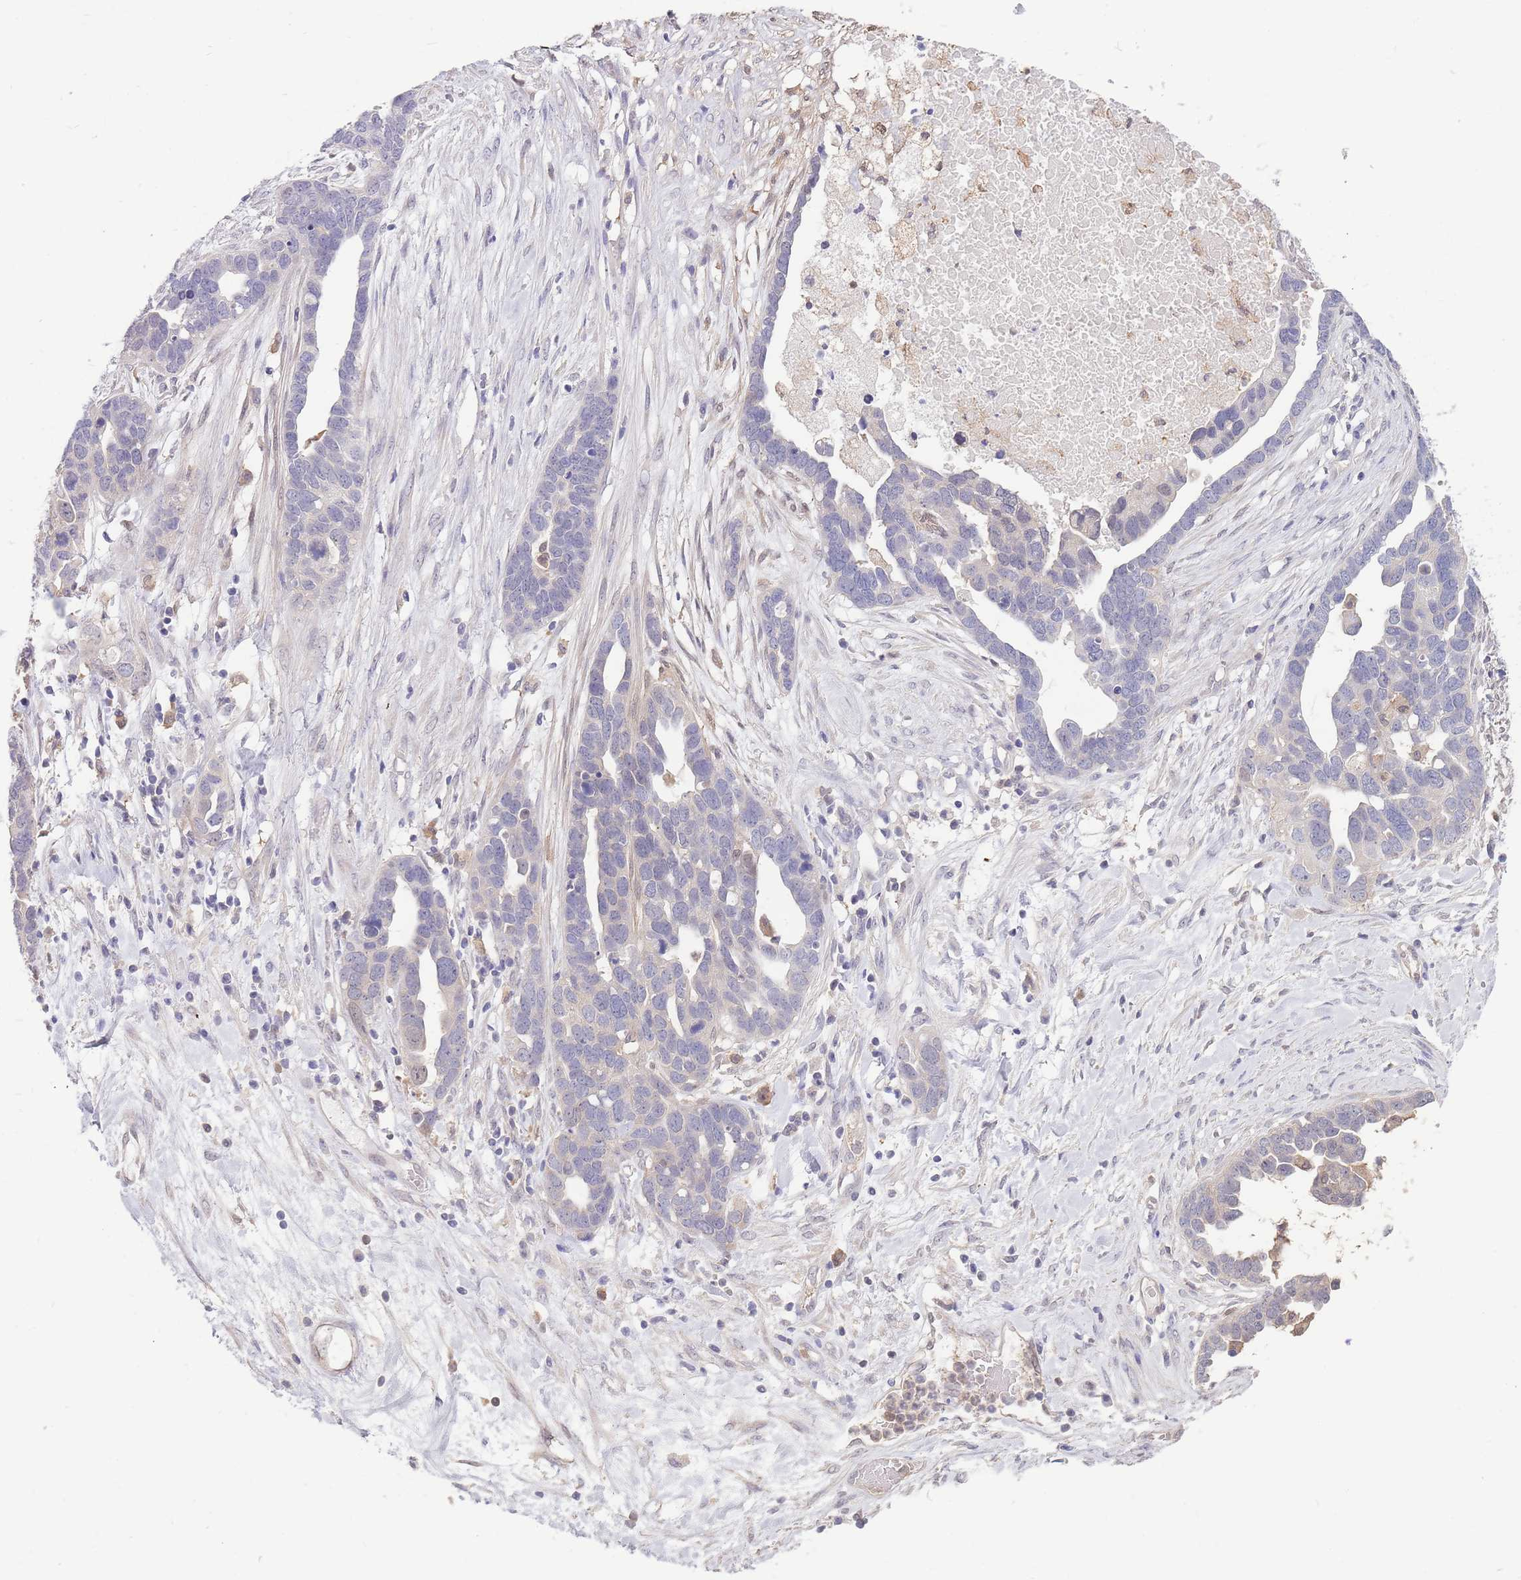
{"staining": {"intensity": "negative", "quantity": "none", "location": "none"}, "tissue": "ovarian cancer", "cell_type": "Tumor cells", "image_type": "cancer", "snomed": [{"axis": "morphology", "description": "Cystadenocarcinoma, serous, NOS"}, {"axis": "topography", "description": "Ovary"}], "caption": "Immunohistochemistry of ovarian cancer demonstrates no expression in tumor cells.", "gene": "AP5S1", "patient": {"sex": "female", "age": 54}}